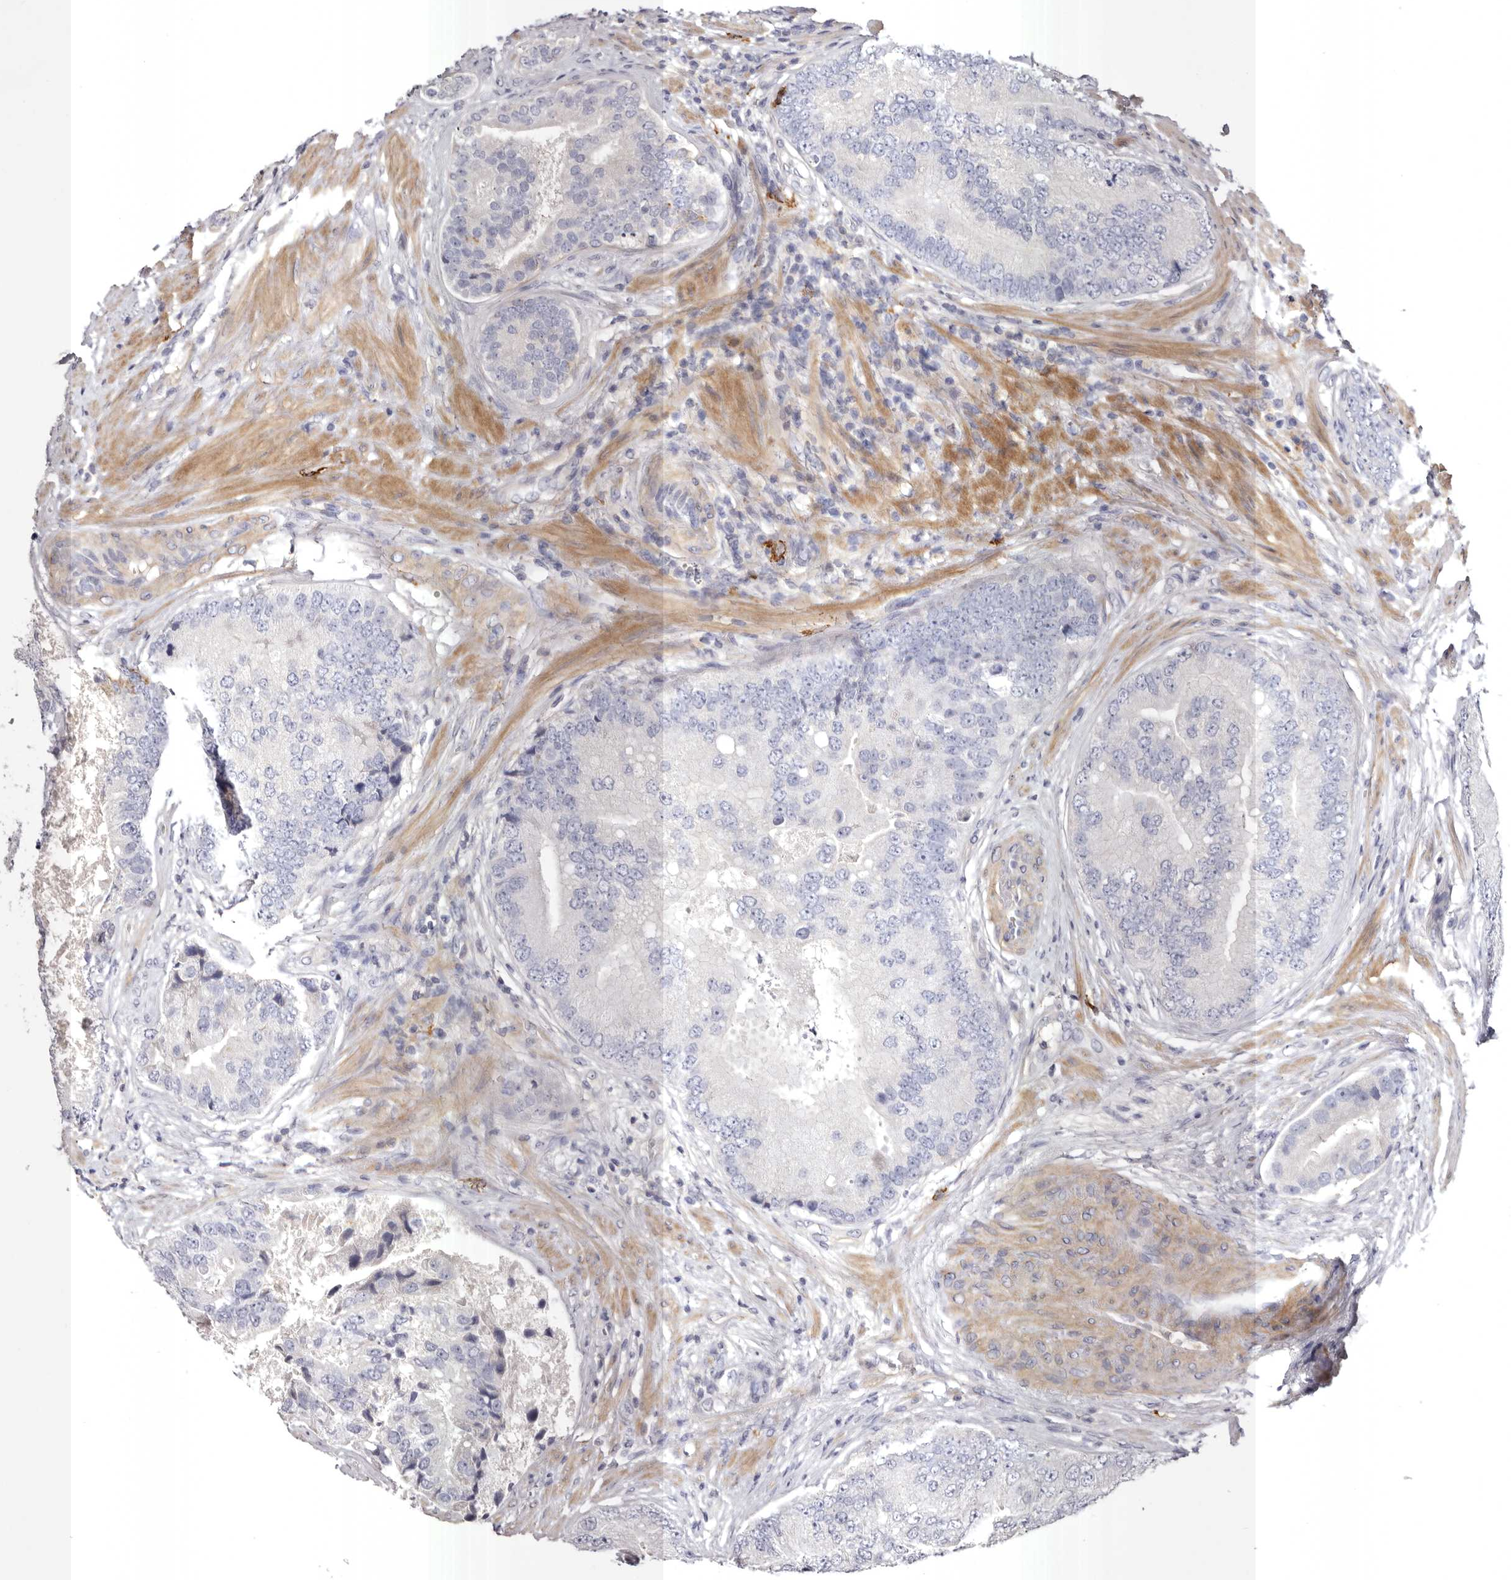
{"staining": {"intensity": "negative", "quantity": "none", "location": "none"}, "tissue": "prostate cancer", "cell_type": "Tumor cells", "image_type": "cancer", "snomed": [{"axis": "morphology", "description": "Adenocarcinoma, High grade"}, {"axis": "topography", "description": "Prostate"}], "caption": "The micrograph exhibits no staining of tumor cells in adenocarcinoma (high-grade) (prostate).", "gene": "S1PR5", "patient": {"sex": "male", "age": 70}}